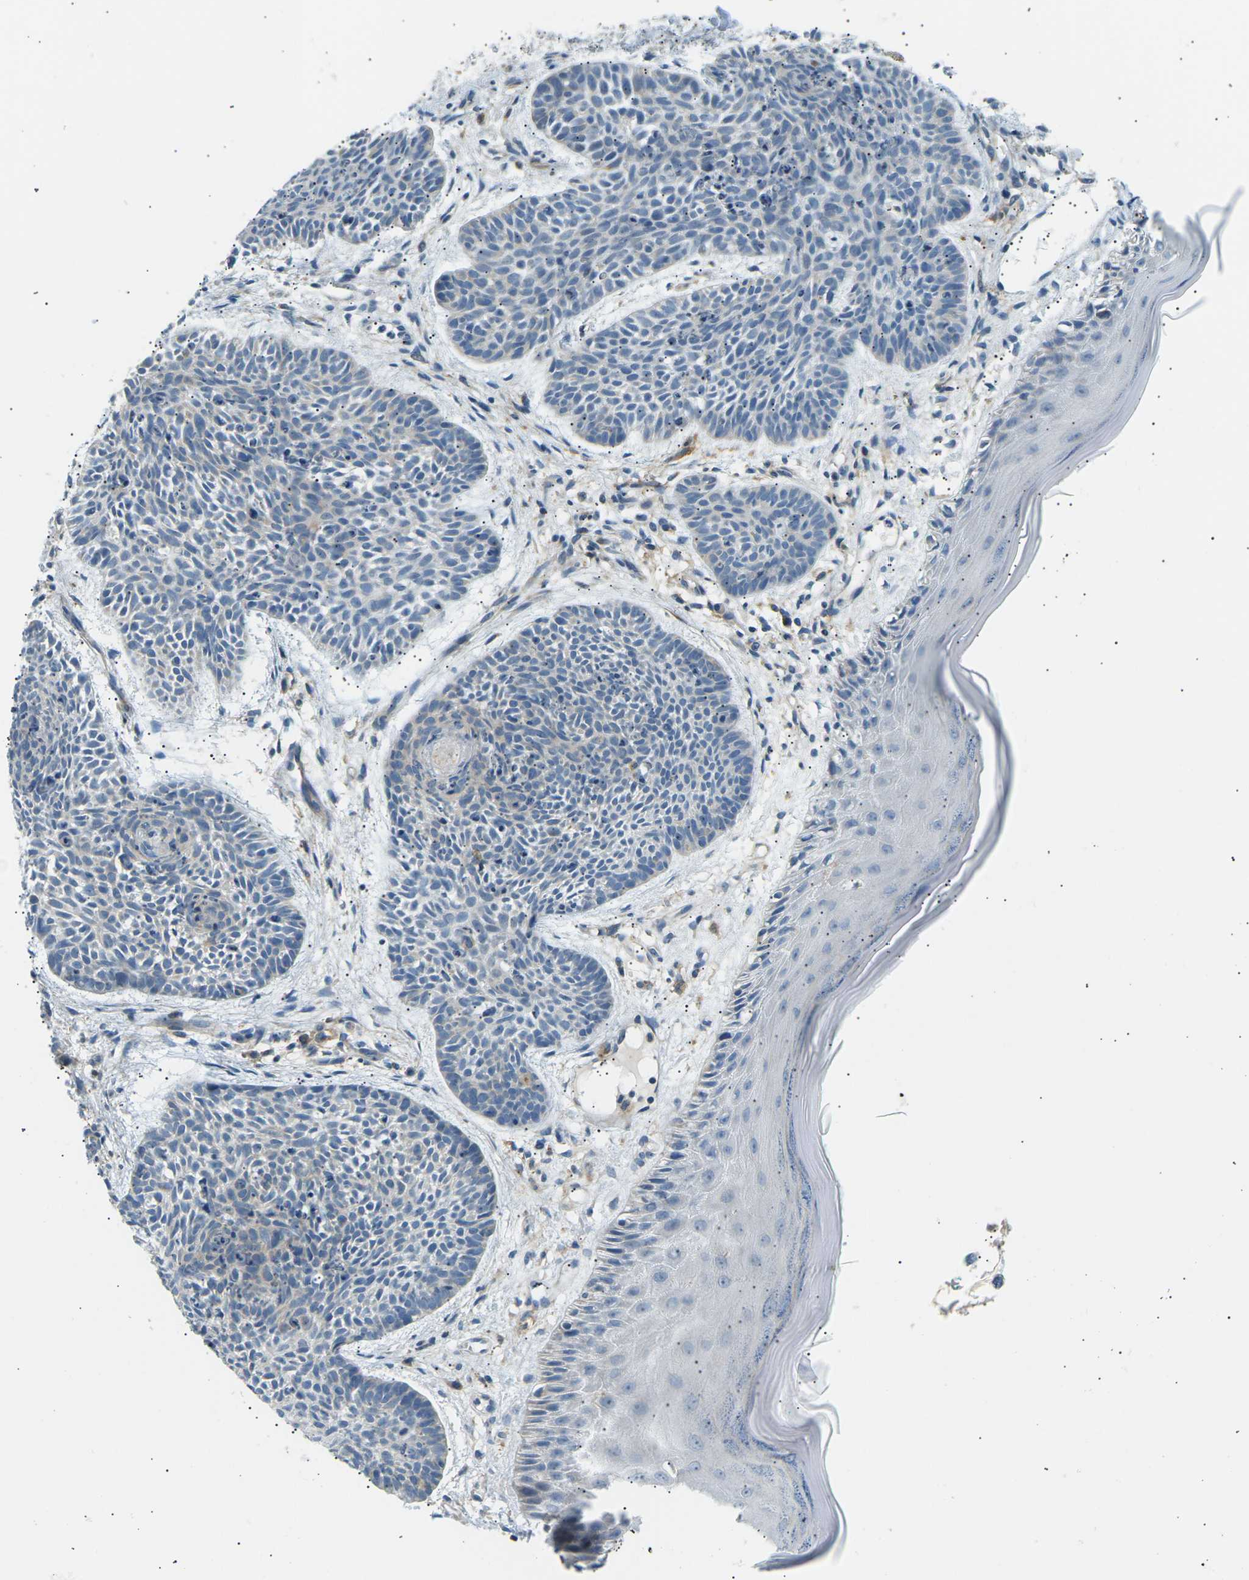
{"staining": {"intensity": "negative", "quantity": "none", "location": "none"}, "tissue": "skin cancer", "cell_type": "Tumor cells", "image_type": "cancer", "snomed": [{"axis": "morphology", "description": "Basal cell carcinoma"}, {"axis": "topography", "description": "Skin"}], "caption": "DAB immunohistochemical staining of human skin cancer (basal cell carcinoma) exhibits no significant positivity in tumor cells.", "gene": "TBC1D8", "patient": {"sex": "male", "age": 60}}